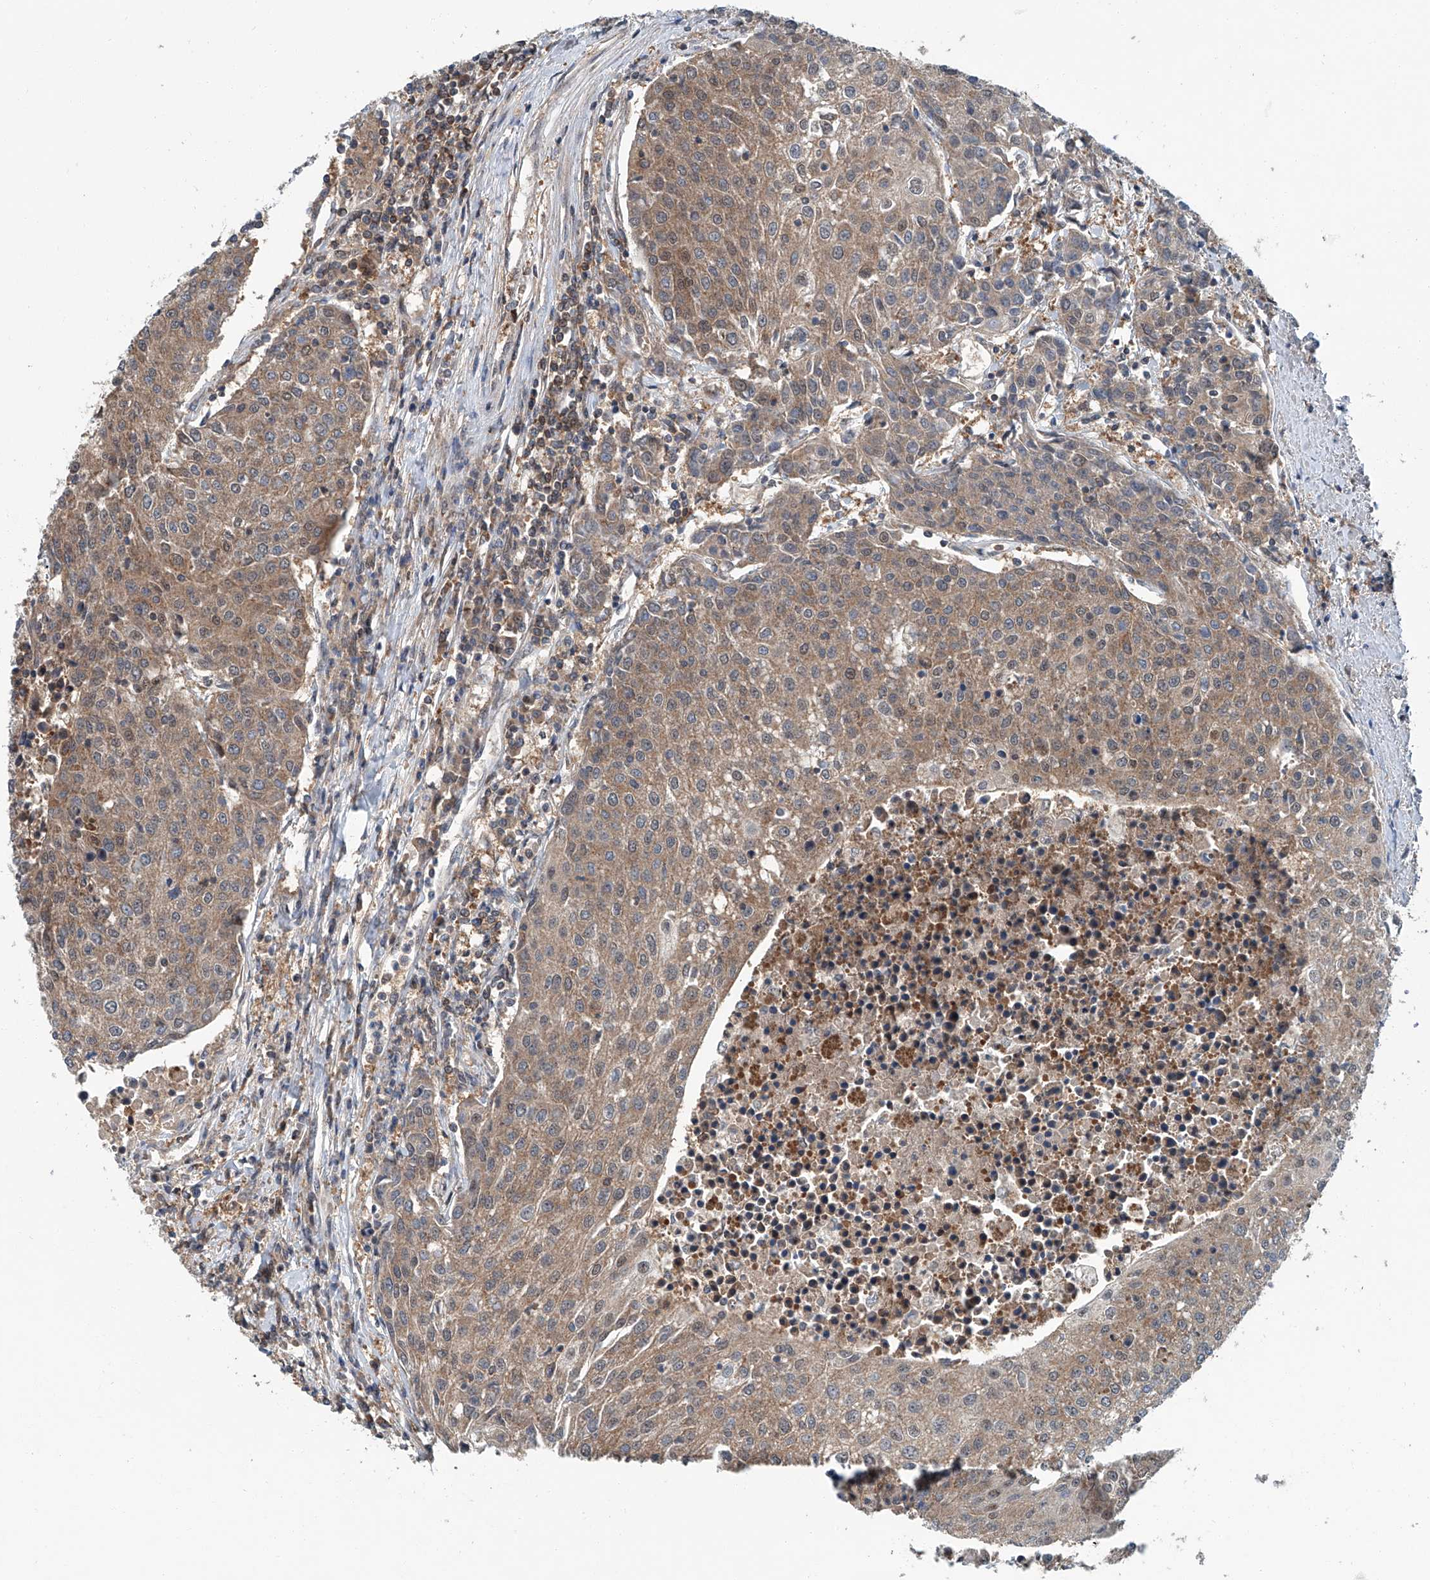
{"staining": {"intensity": "moderate", "quantity": ">75%", "location": "cytoplasmic/membranous"}, "tissue": "urothelial cancer", "cell_type": "Tumor cells", "image_type": "cancer", "snomed": [{"axis": "morphology", "description": "Urothelial carcinoma, High grade"}, {"axis": "topography", "description": "Urinary bladder"}], "caption": "Moderate cytoplasmic/membranous protein staining is present in approximately >75% of tumor cells in urothelial cancer.", "gene": "CLK1", "patient": {"sex": "female", "age": 85}}